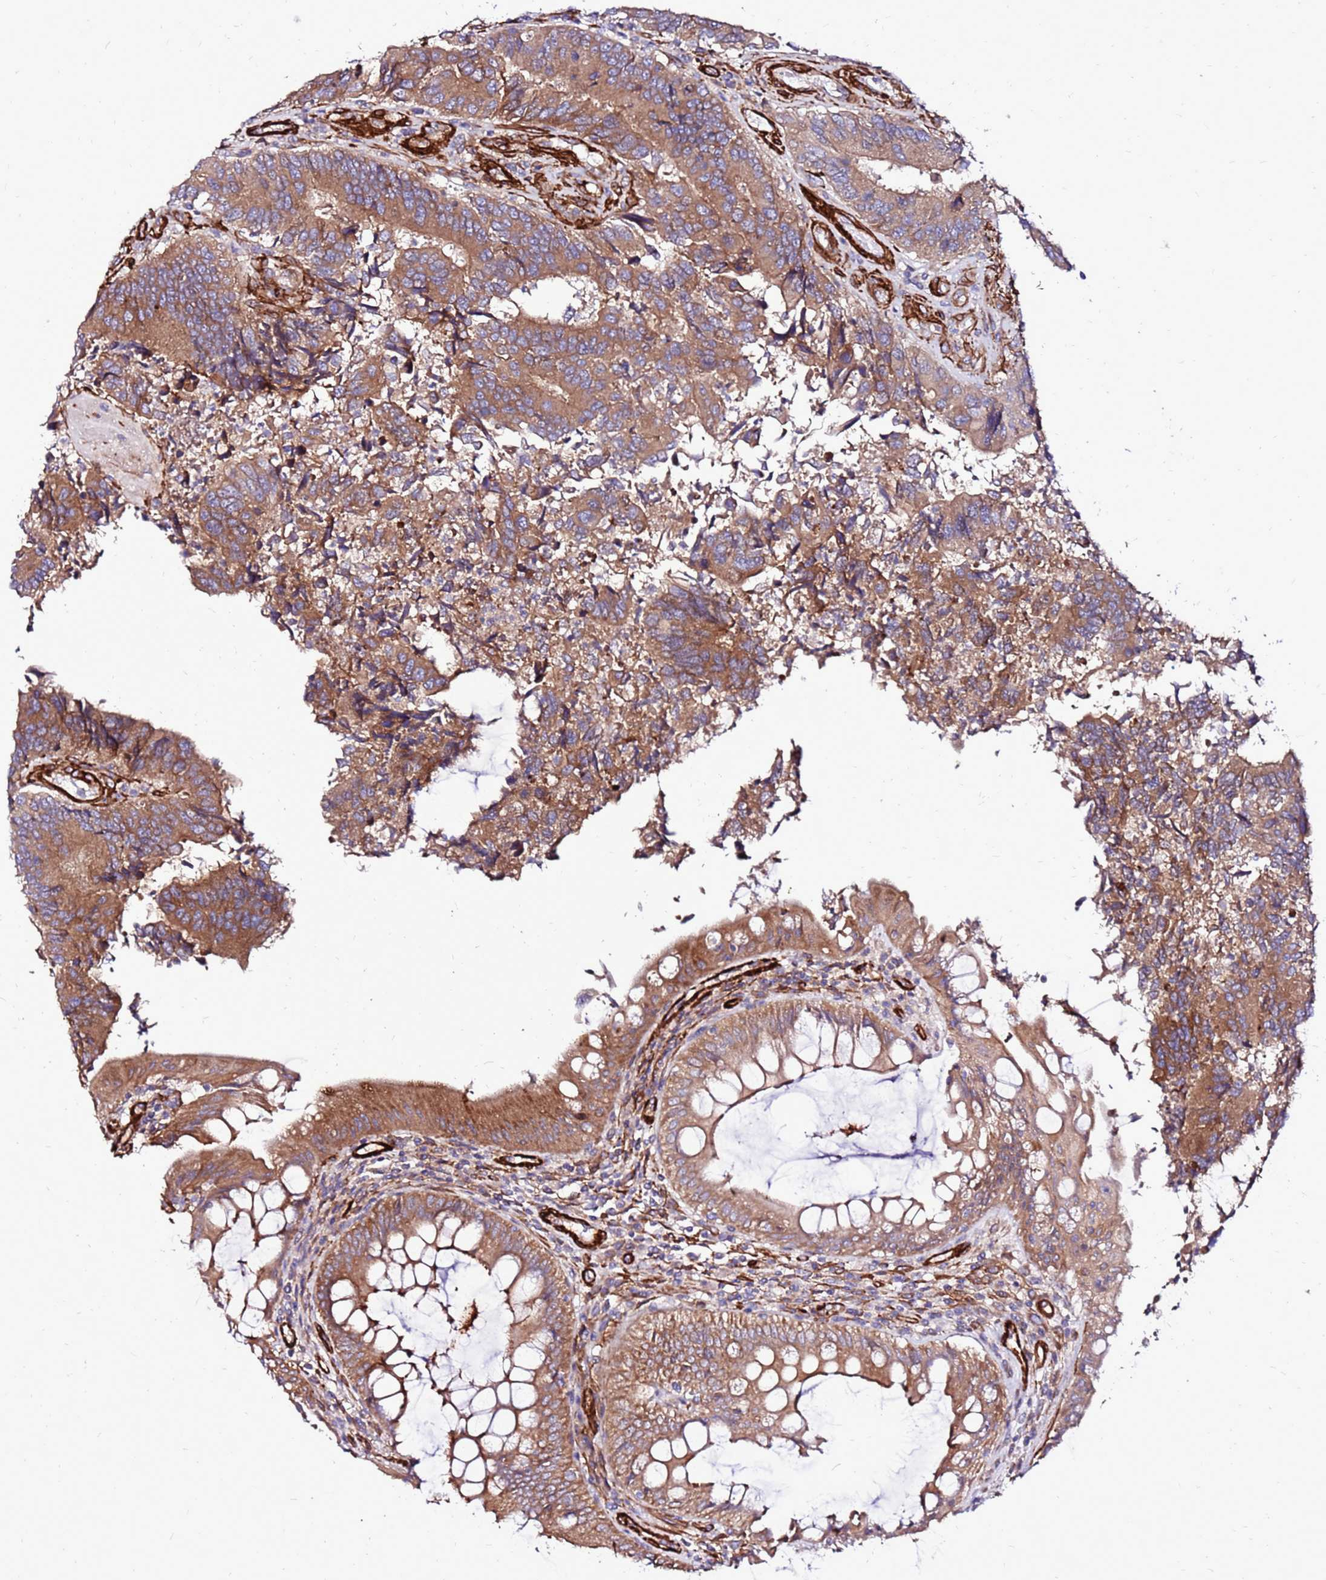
{"staining": {"intensity": "moderate", "quantity": ">75%", "location": "cytoplasmic/membranous"}, "tissue": "colorectal cancer", "cell_type": "Tumor cells", "image_type": "cancer", "snomed": [{"axis": "morphology", "description": "Adenocarcinoma, NOS"}, {"axis": "topography", "description": "Colon"}], "caption": "IHC of human adenocarcinoma (colorectal) reveals medium levels of moderate cytoplasmic/membranous staining in approximately >75% of tumor cells. Immunohistochemistry stains the protein in brown and the nuclei are stained blue.", "gene": "EI24", "patient": {"sex": "female", "age": 67}}